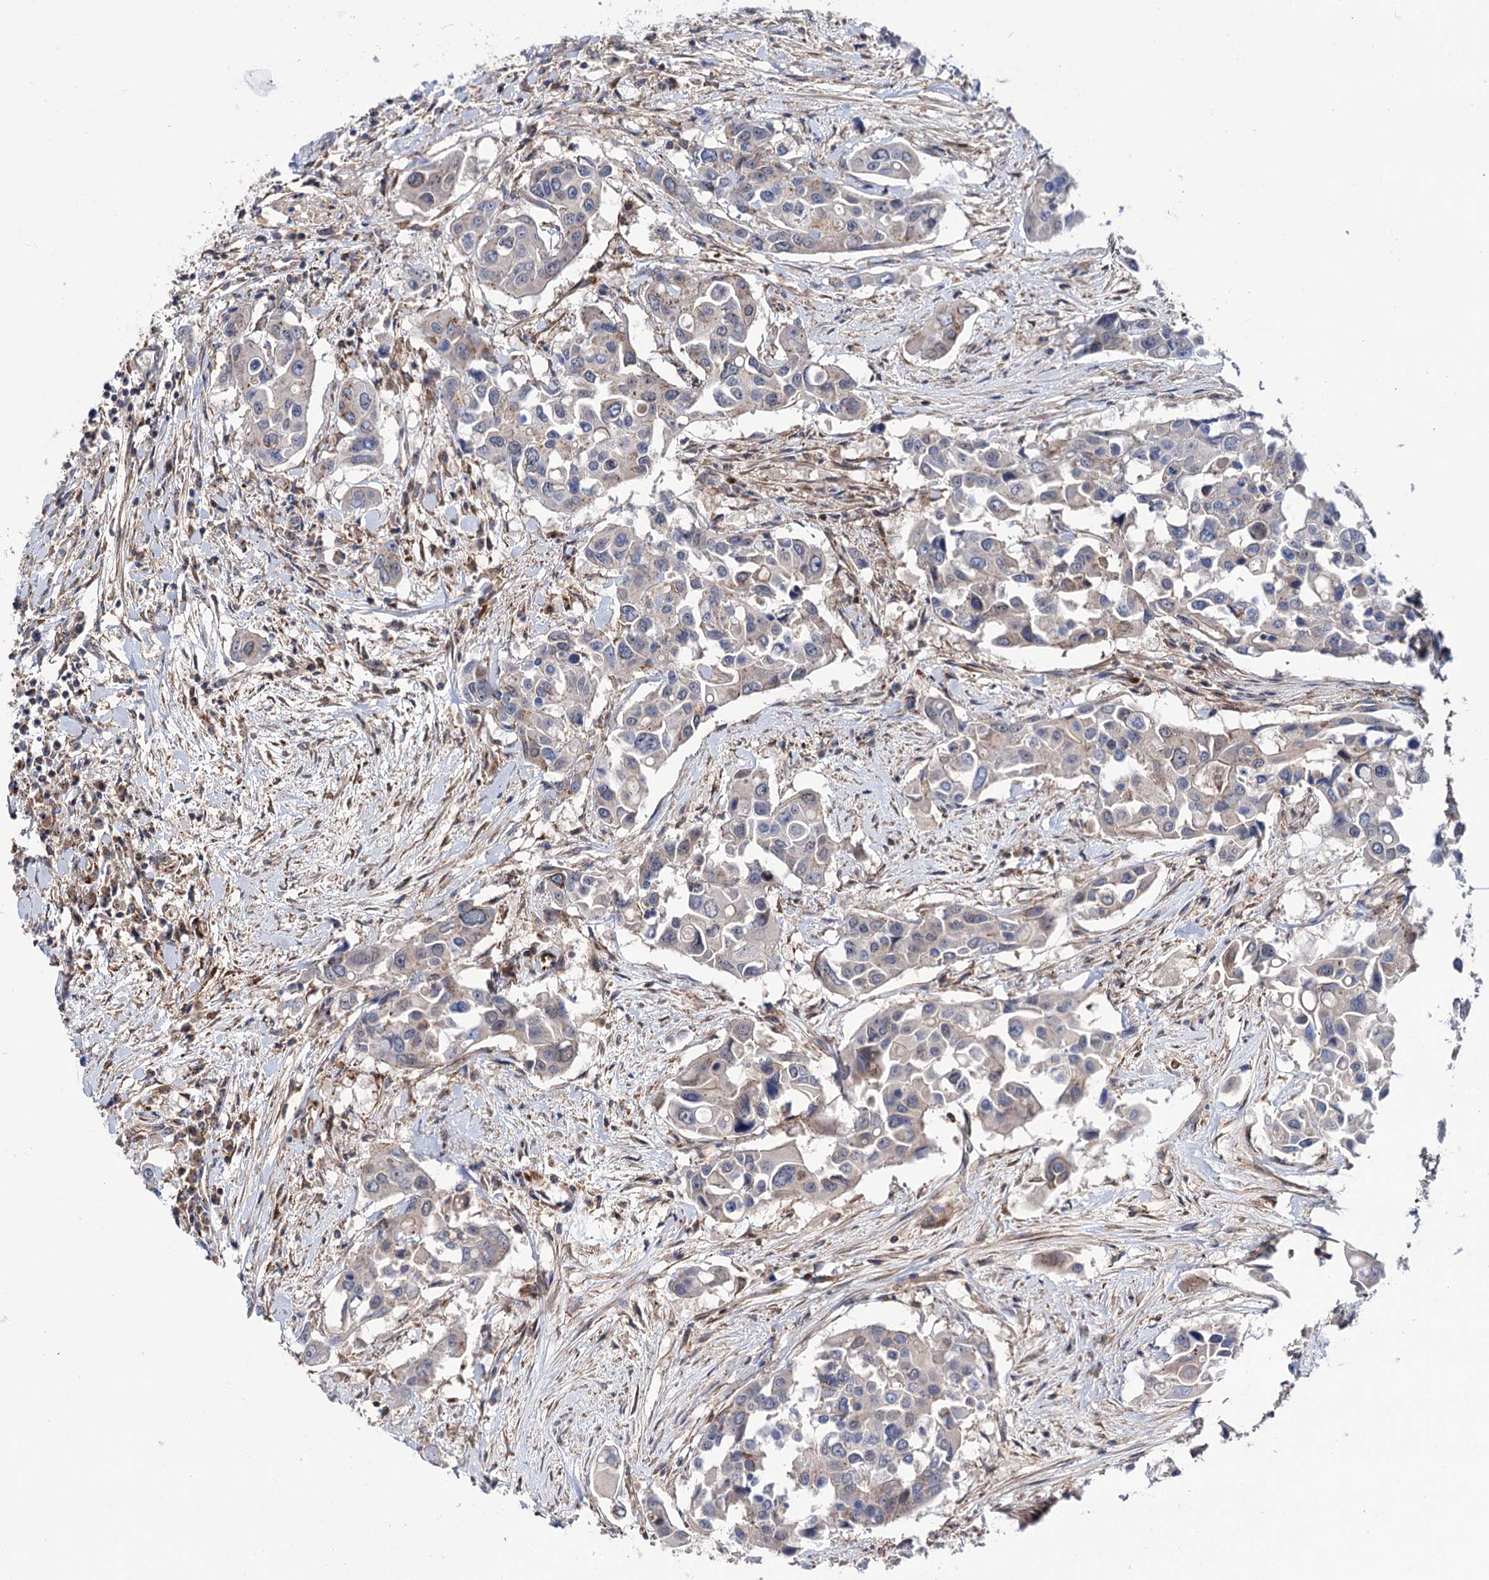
{"staining": {"intensity": "weak", "quantity": "<25%", "location": "cytoplasmic/membranous"}, "tissue": "colorectal cancer", "cell_type": "Tumor cells", "image_type": "cancer", "snomed": [{"axis": "morphology", "description": "Adenocarcinoma, NOS"}, {"axis": "topography", "description": "Colon"}], "caption": "IHC photomicrograph of human colorectal adenocarcinoma stained for a protein (brown), which reveals no positivity in tumor cells.", "gene": "DEF6", "patient": {"sex": "male", "age": 77}}